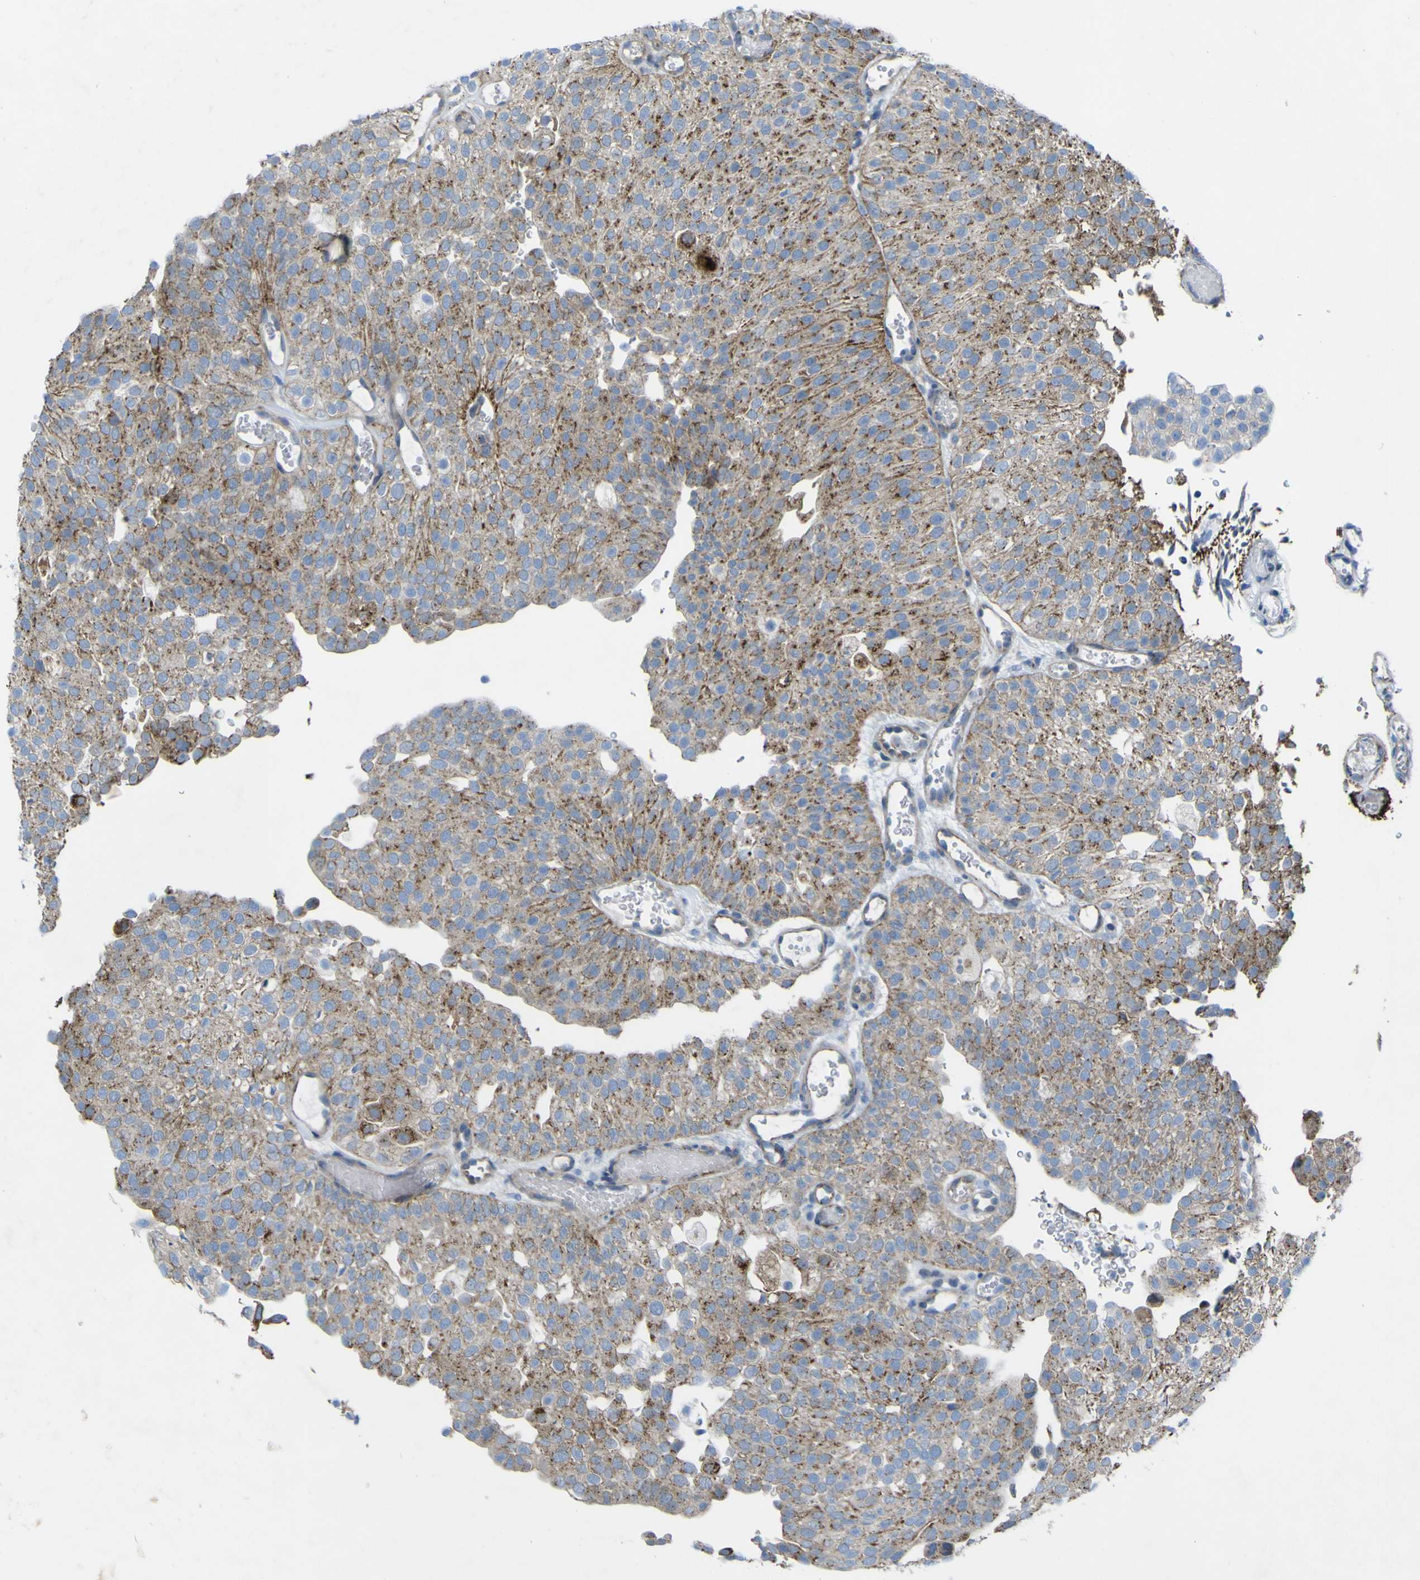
{"staining": {"intensity": "moderate", "quantity": ">75%", "location": "cytoplasmic/membranous"}, "tissue": "urothelial cancer", "cell_type": "Tumor cells", "image_type": "cancer", "snomed": [{"axis": "morphology", "description": "Urothelial carcinoma, Low grade"}, {"axis": "topography", "description": "Urinary bladder"}], "caption": "Tumor cells demonstrate moderate cytoplasmic/membranous staining in about >75% of cells in urothelial cancer.", "gene": "CST3", "patient": {"sex": "male", "age": 78}}